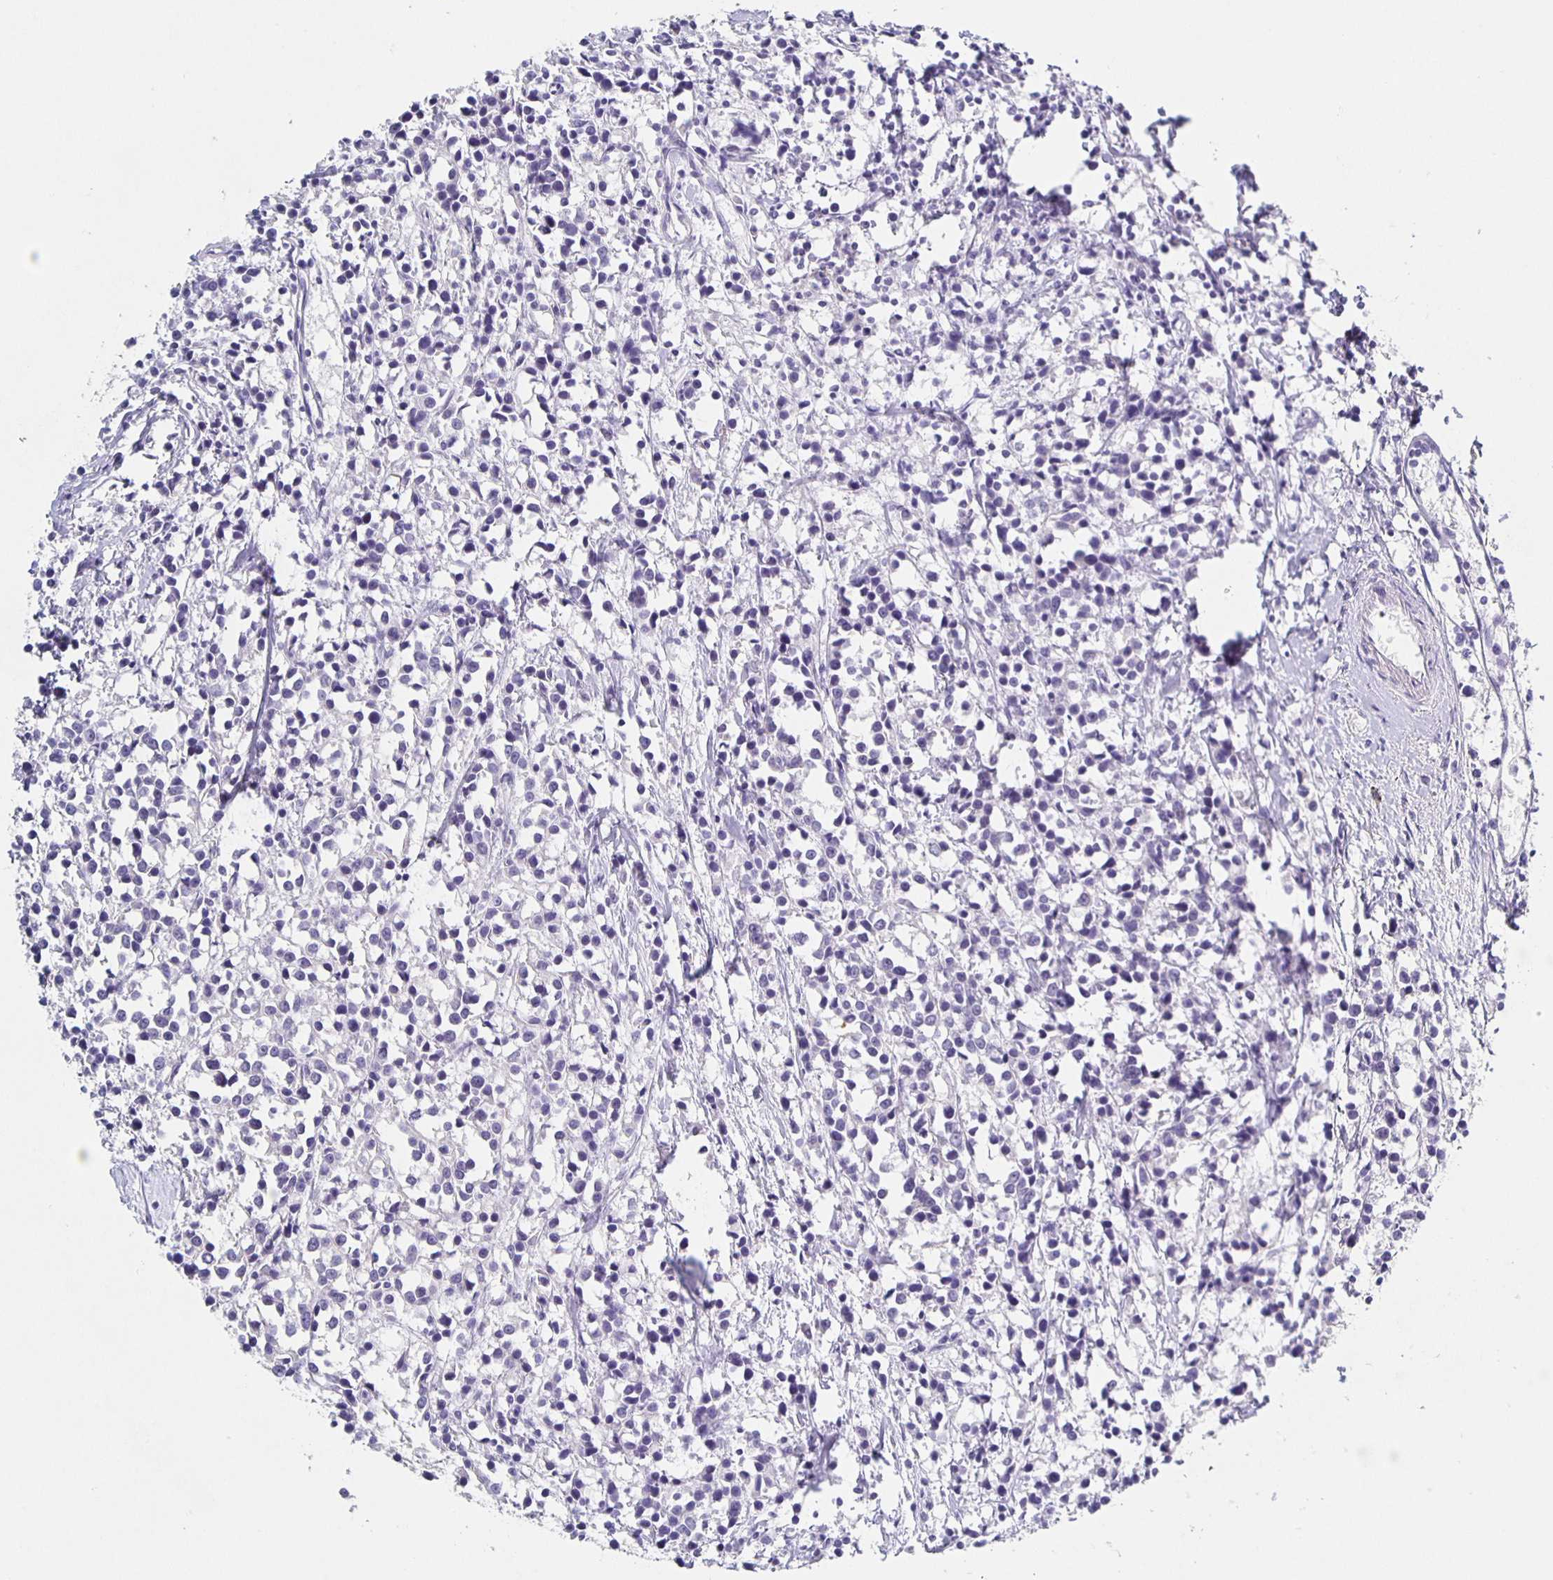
{"staining": {"intensity": "negative", "quantity": "none", "location": "none"}, "tissue": "breast cancer", "cell_type": "Tumor cells", "image_type": "cancer", "snomed": [{"axis": "morphology", "description": "Duct carcinoma"}, {"axis": "topography", "description": "Breast"}], "caption": "Immunohistochemistry histopathology image of human invasive ductal carcinoma (breast) stained for a protein (brown), which displays no positivity in tumor cells.", "gene": "CARNS1", "patient": {"sex": "female", "age": 80}}